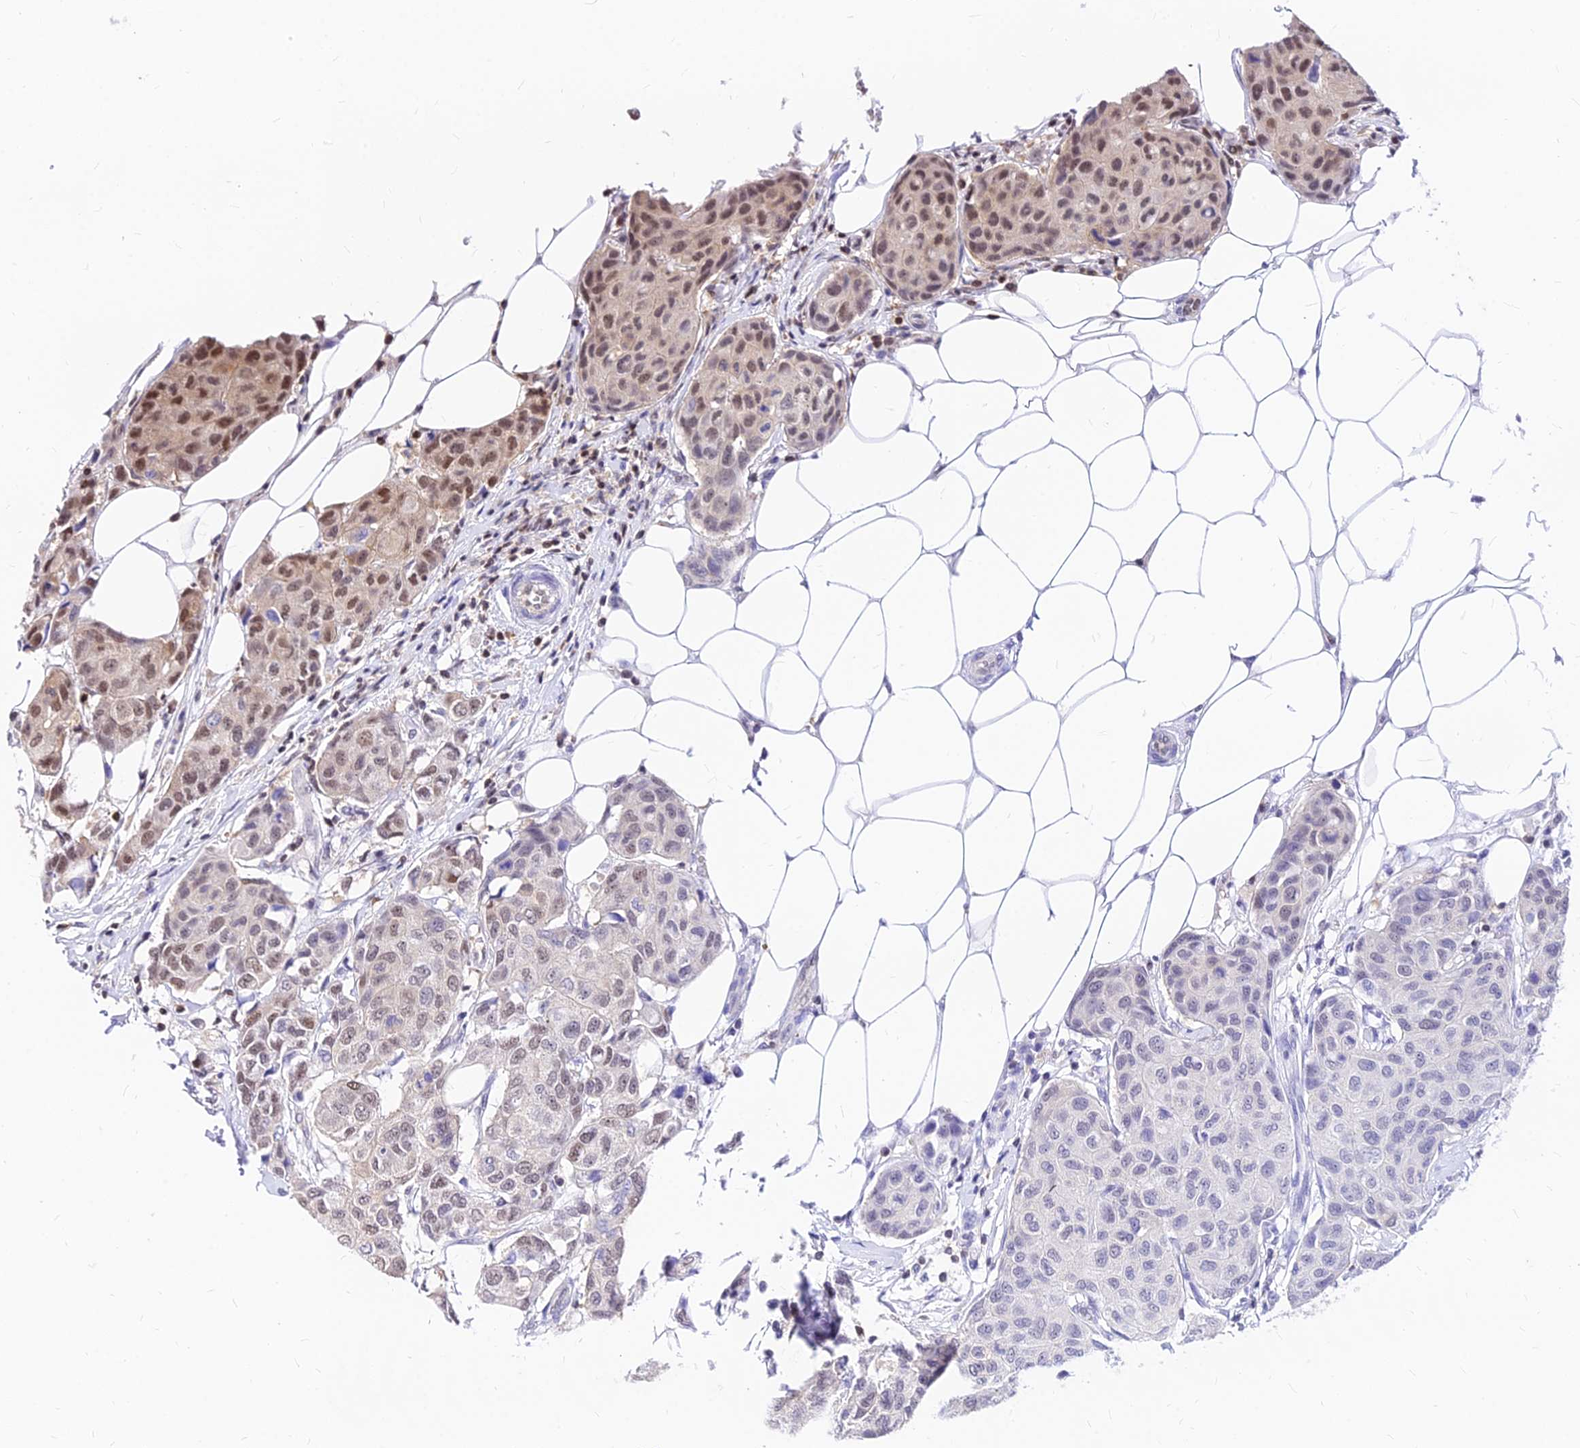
{"staining": {"intensity": "moderate", "quantity": "<25%", "location": "nuclear"}, "tissue": "breast cancer", "cell_type": "Tumor cells", "image_type": "cancer", "snomed": [{"axis": "morphology", "description": "Duct carcinoma"}, {"axis": "topography", "description": "Breast"}], "caption": "About <25% of tumor cells in human infiltrating ductal carcinoma (breast) exhibit moderate nuclear protein staining as visualized by brown immunohistochemical staining.", "gene": "PAXX", "patient": {"sex": "female", "age": 80}}